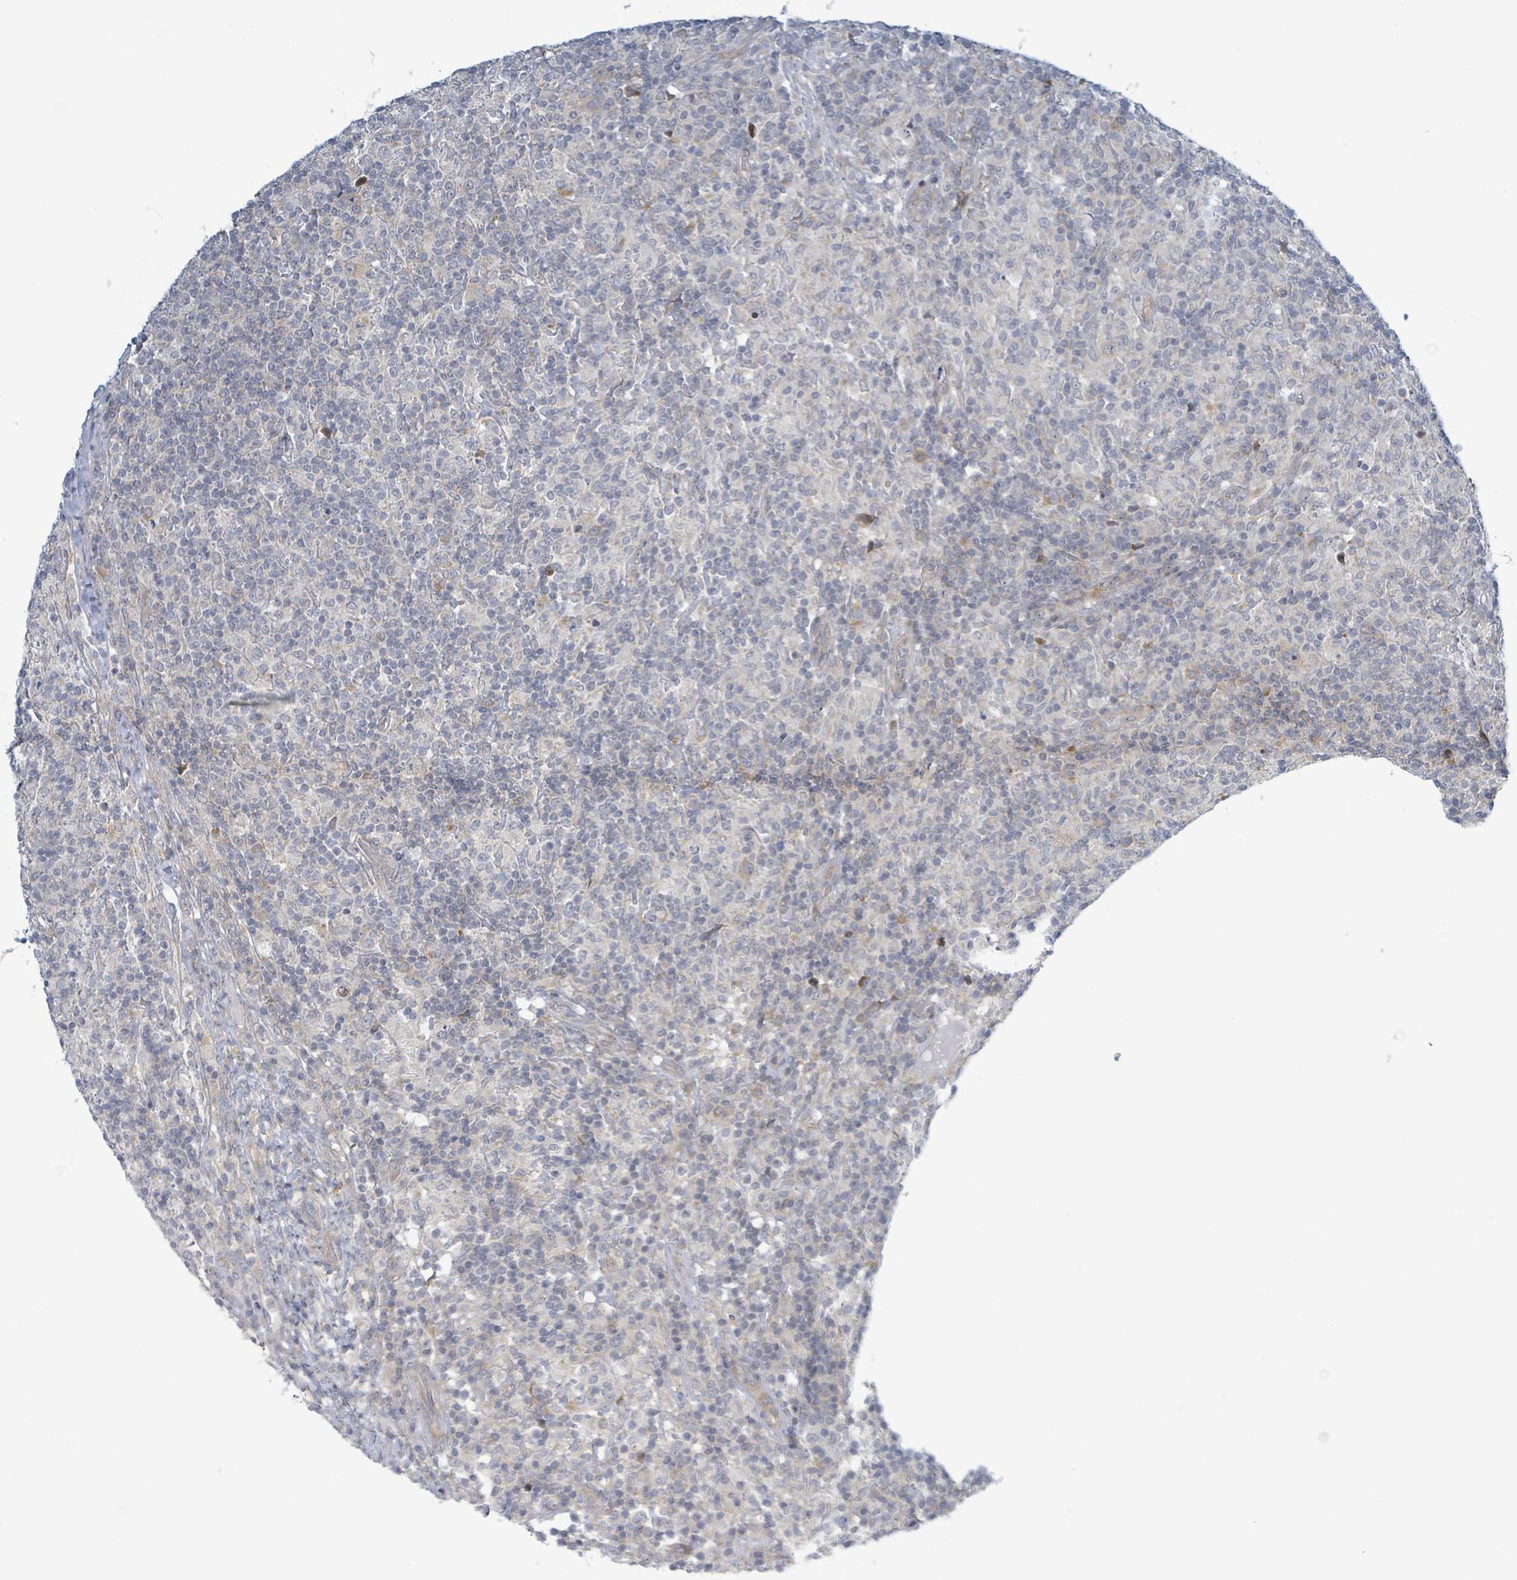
{"staining": {"intensity": "negative", "quantity": "none", "location": "none"}, "tissue": "lymphoma", "cell_type": "Tumor cells", "image_type": "cancer", "snomed": [{"axis": "morphology", "description": "Hodgkin's disease, NOS"}, {"axis": "topography", "description": "Lymph node"}], "caption": "Immunohistochemistry (IHC) micrograph of Hodgkin's disease stained for a protein (brown), which reveals no staining in tumor cells.", "gene": "RPL32", "patient": {"sex": "male", "age": 70}}